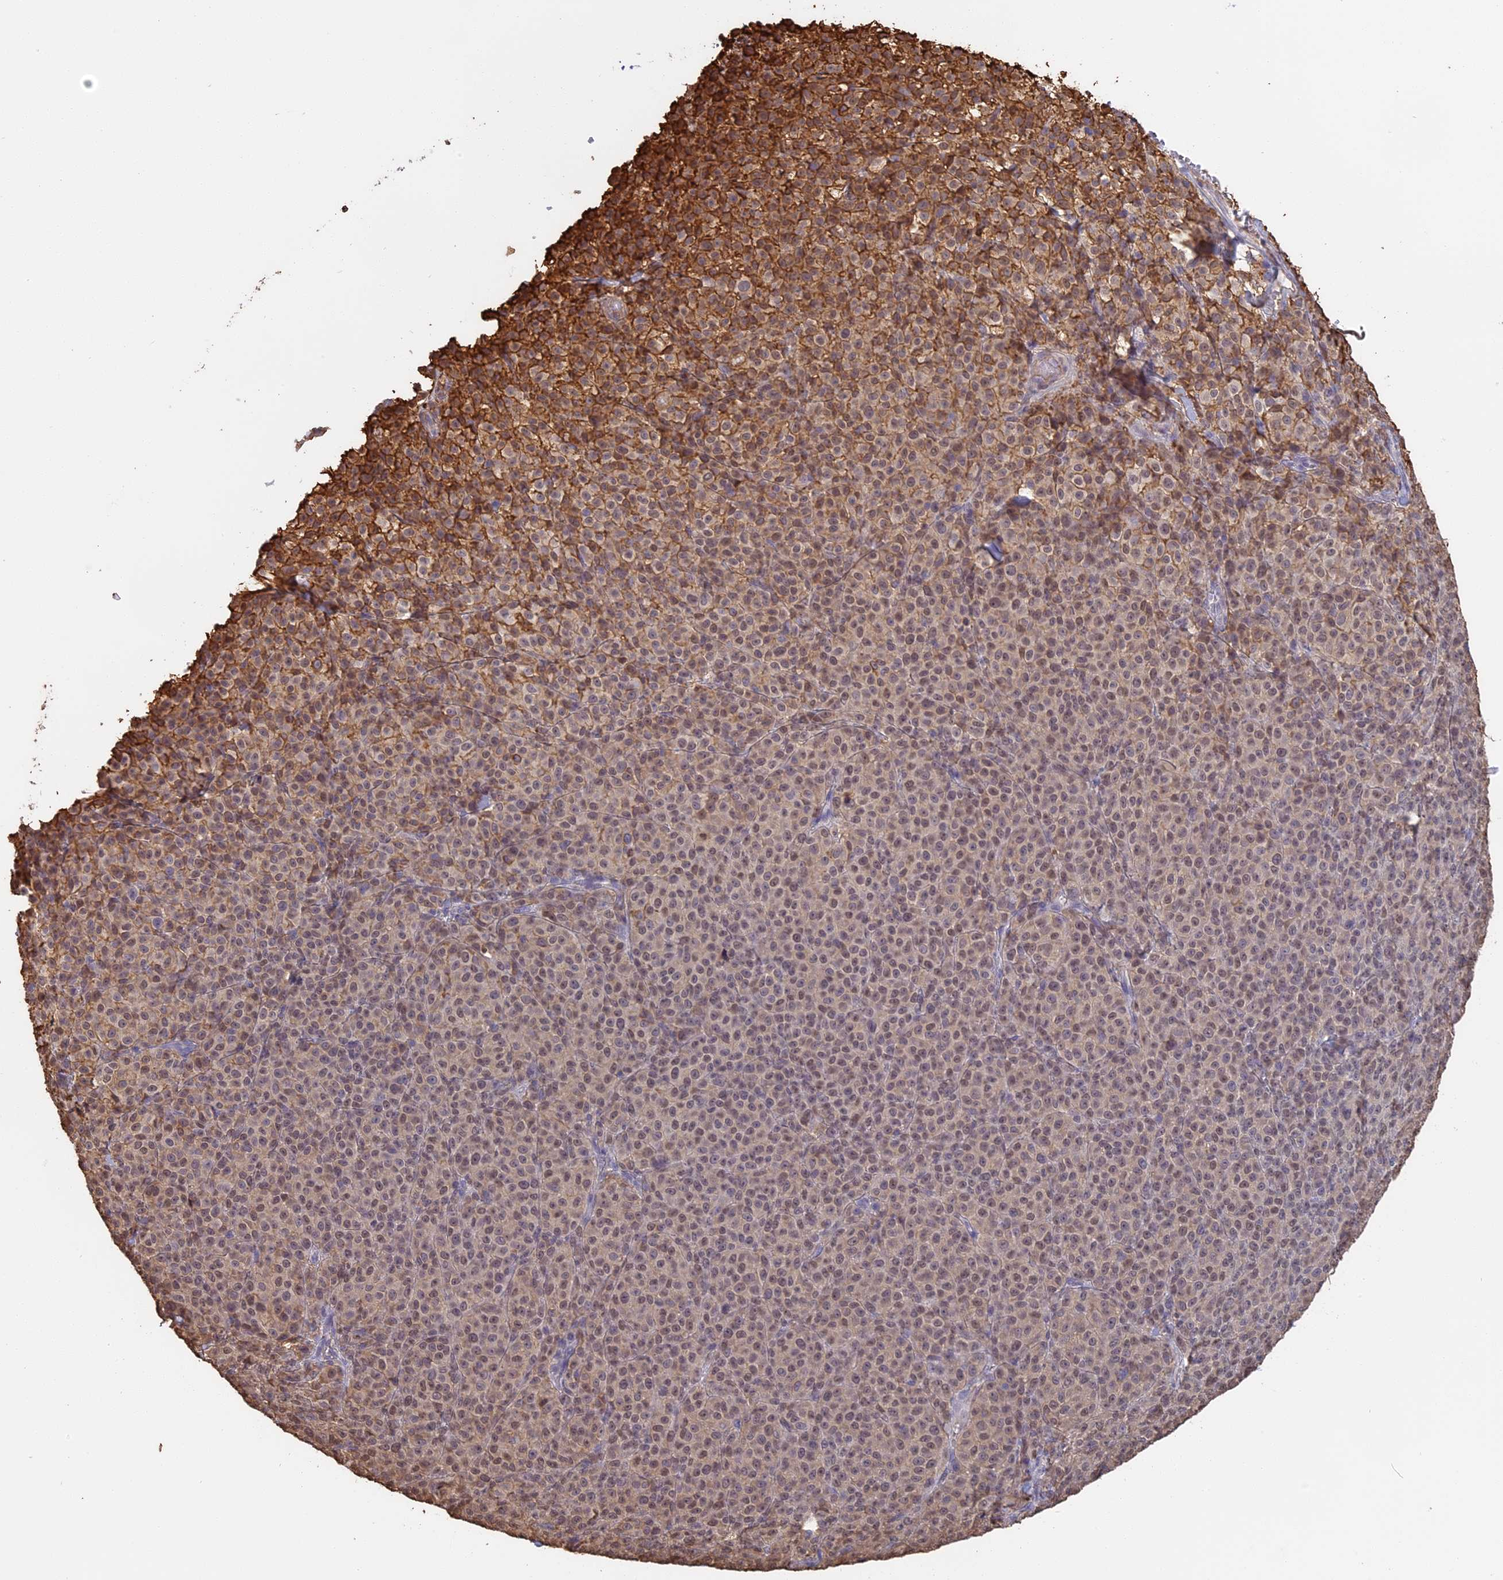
{"staining": {"intensity": "moderate", "quantity": ">75%", "location": "cytoplasmic/membranous,nuclear"}, "tissue": "melanoma", "cell_type": "Tumor cells", "image_type": "cancer", "snomed": [{"axis": "morphology", "description": "Normal tissue, NOS"}, {"axis": "morphology", "description": "Malignant melanoma, NOS"}, {"axis": "topography", "description": "Skin"}], "caption": "There is medium levels of moderate cytoplasmic/membranous and nuclear staining in tumor cells of malignant melanoma, as demonstrated by immunohistochemical staining (brown color).", "gene": "TMEM255B", "patient": {"sex": "female", "age": 34}}